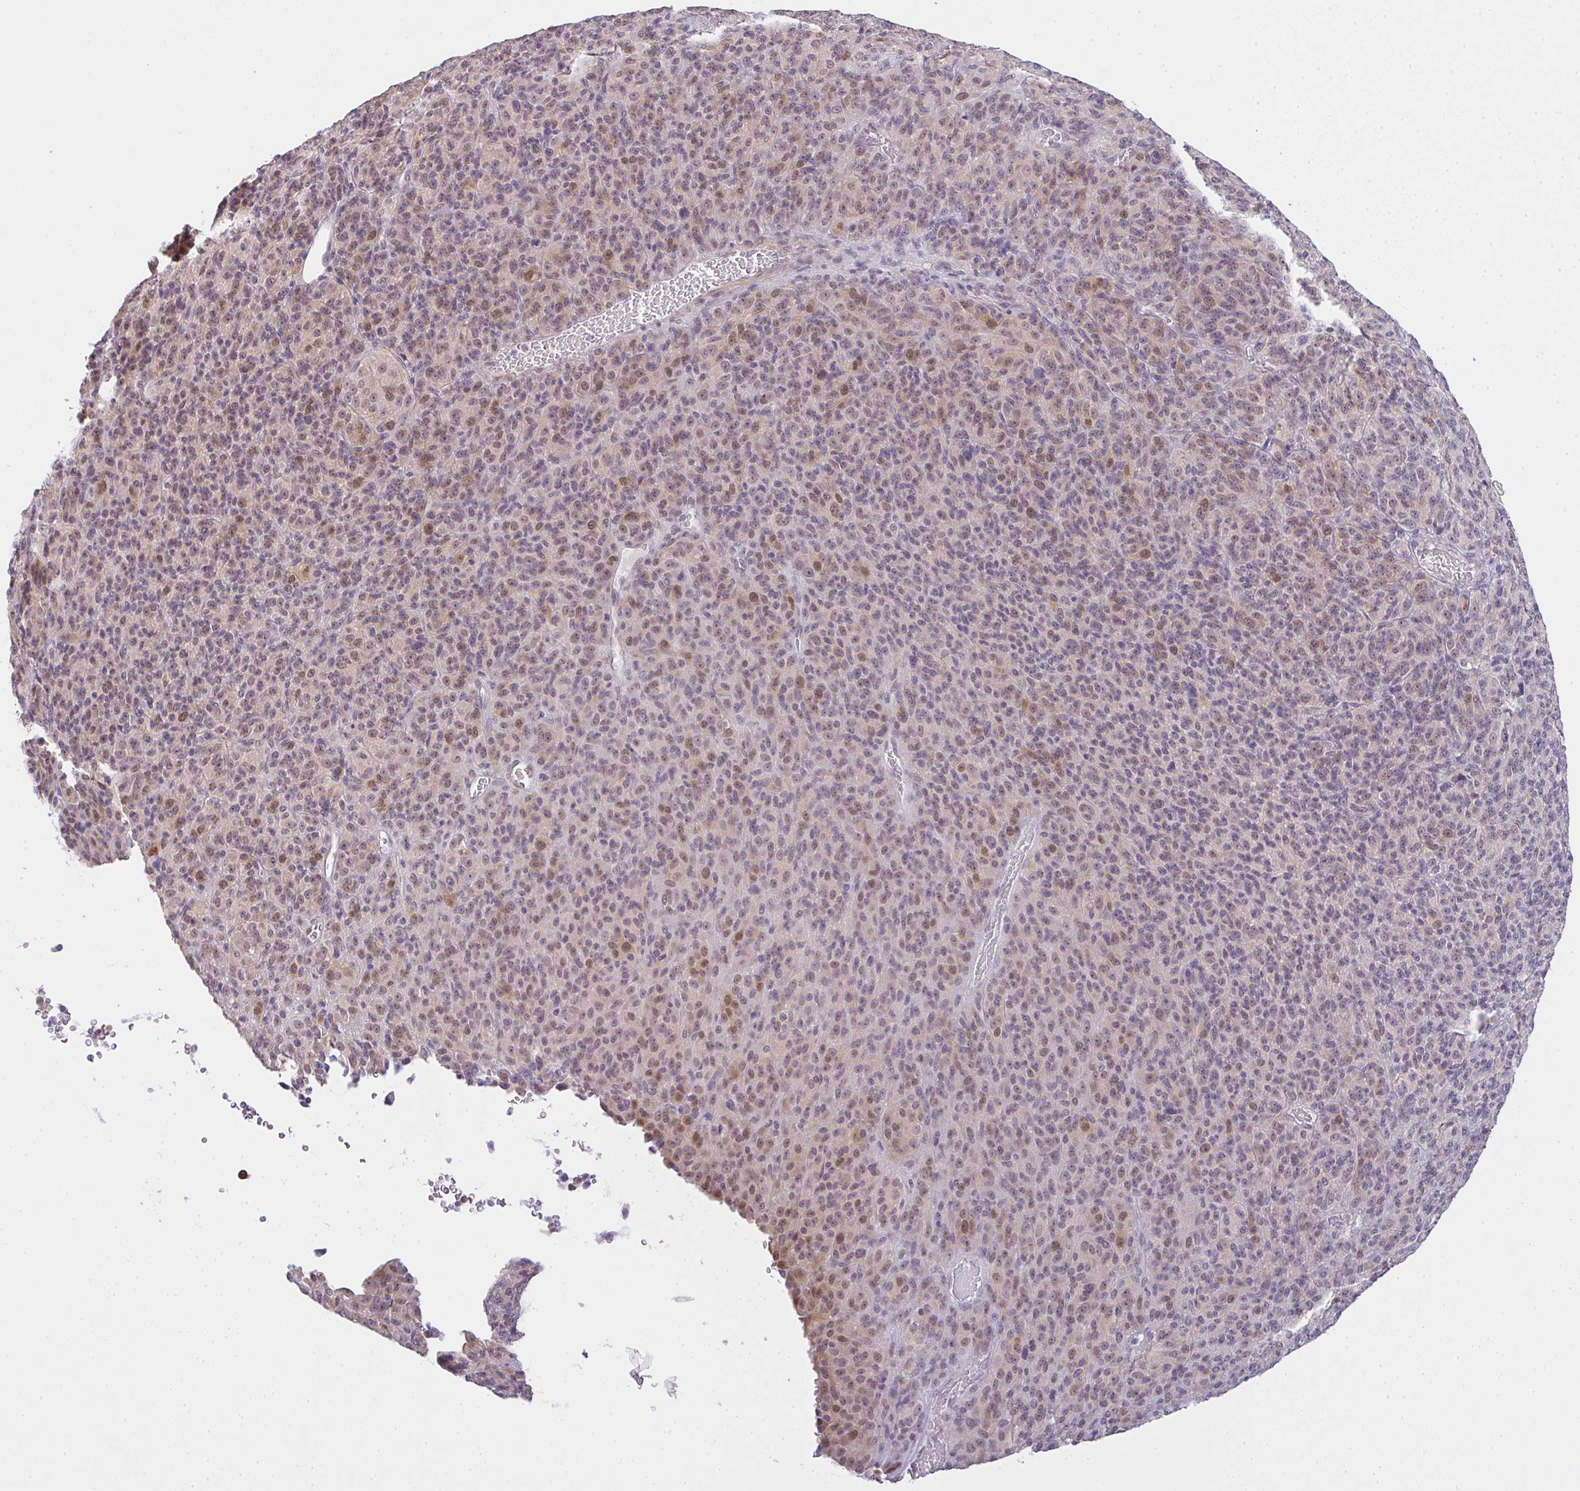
{"staining": {"intensity": "weak", "quantity": "25%-75%", "location": "nuclear"}, "tissue": "melanoma", "cell_type": "Tumor cells", "image_type": "cancer", "snomed": [{"axis": "morphology", "description": "Malignant melanoma, Metastatic site"}, {"axis": "topography", "description": "Brain"}], "caption": "A micrograph of malignant melanoma (metastatic site) stained for a protein exhibits weak nuclear brown staining in tumor cells.", "gene": "CSE1L", "patient": {"sex": "female", "age": 56}}